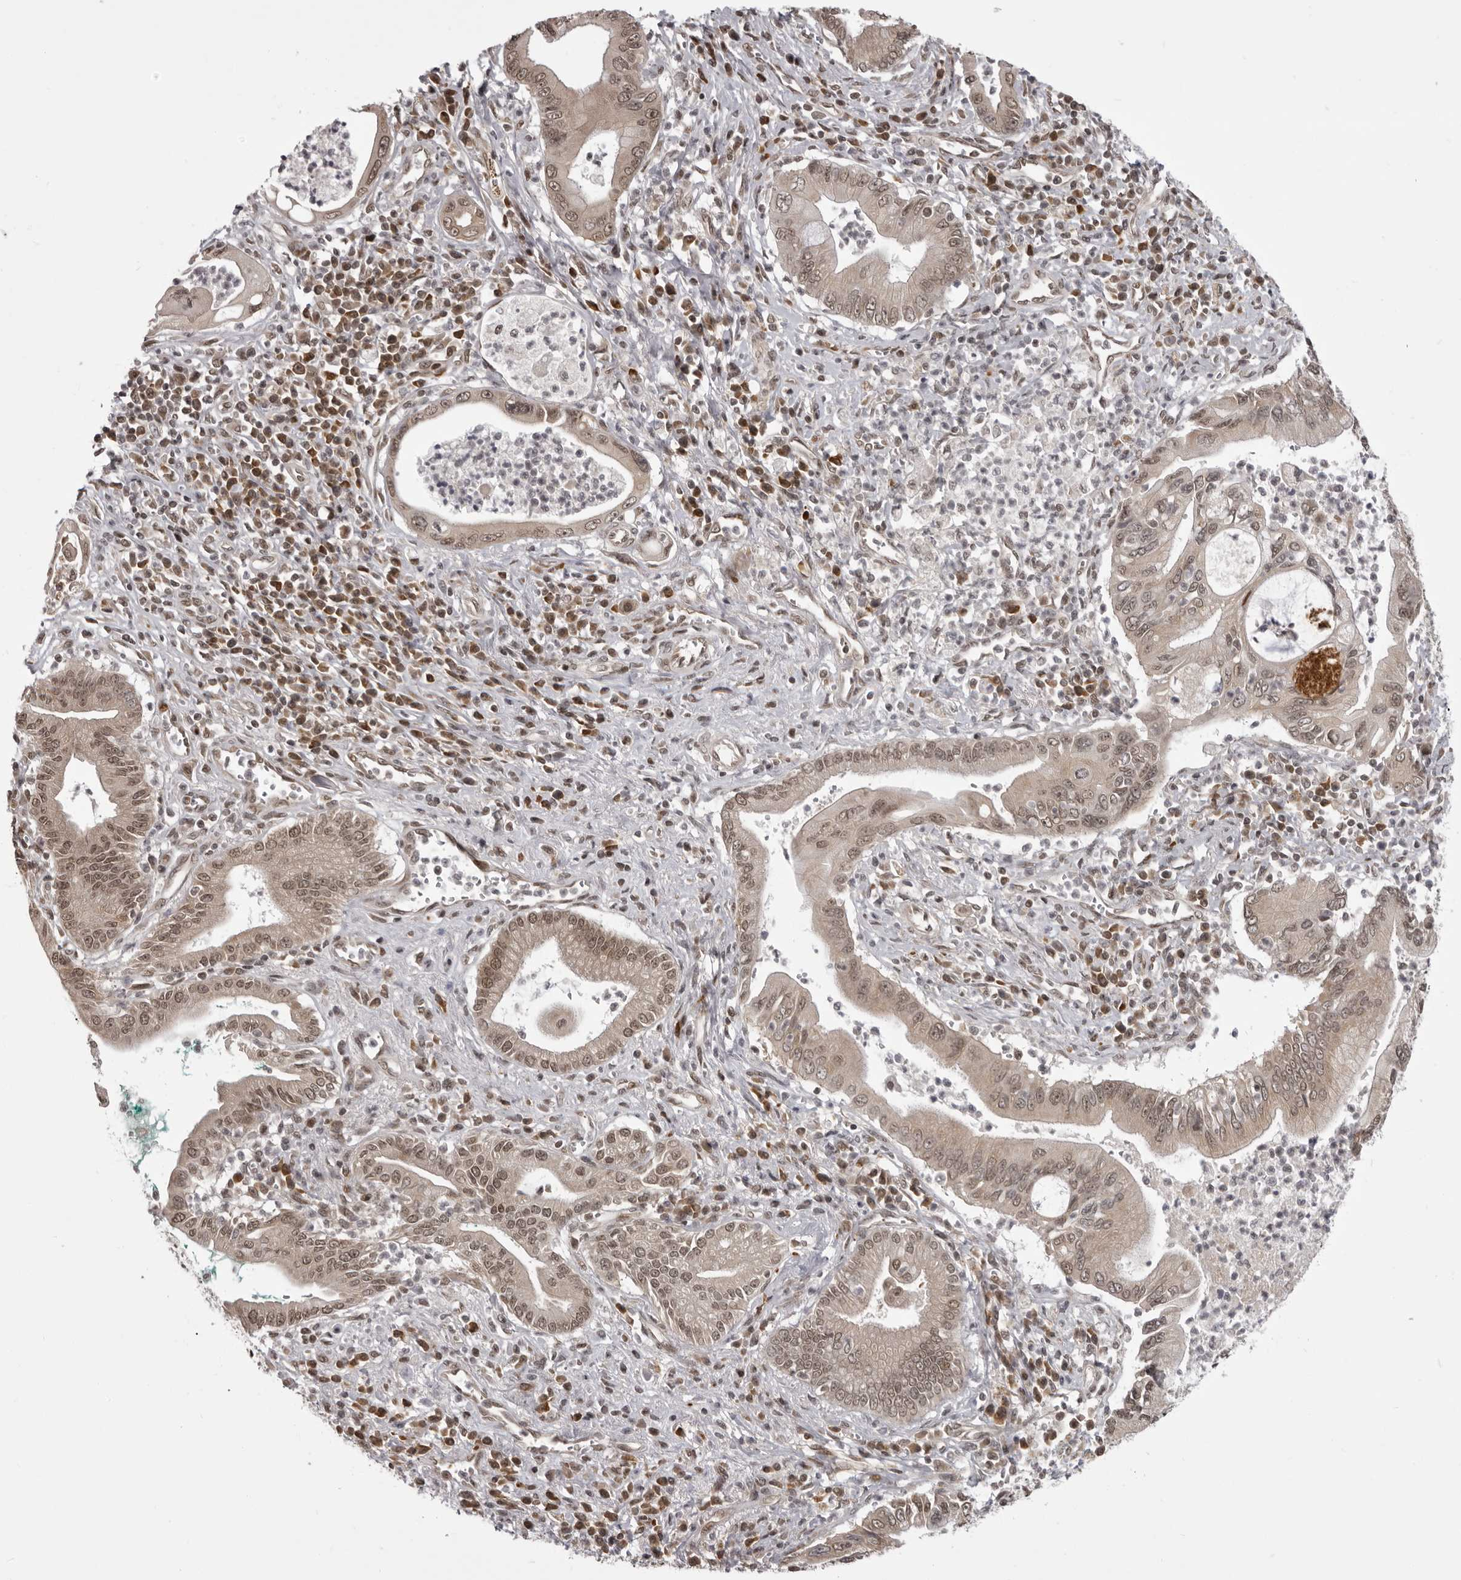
{"staining": {"intensity": "moderate", "quantity": ">75%", "location": "cytoplasmic/membranous,nuclear"}, "tissue": "pancreatic cancer", "cell_type": "Tumor cells", "image_type": "cancer", "snomed": [{"axis": "morphology", "description": "Adenocarcinoma, NOS"}, {"axis": "topography", "description": "Pancreas"}], "caption": "IHC of human pancreatic adenocarcinoma displays medium levels of moderate cytoplasmic/membranous and nuclear expression in about >75% of tumor cells.", "gene": "C1orf109", "patient": {"sex": "male", "age": 78}}